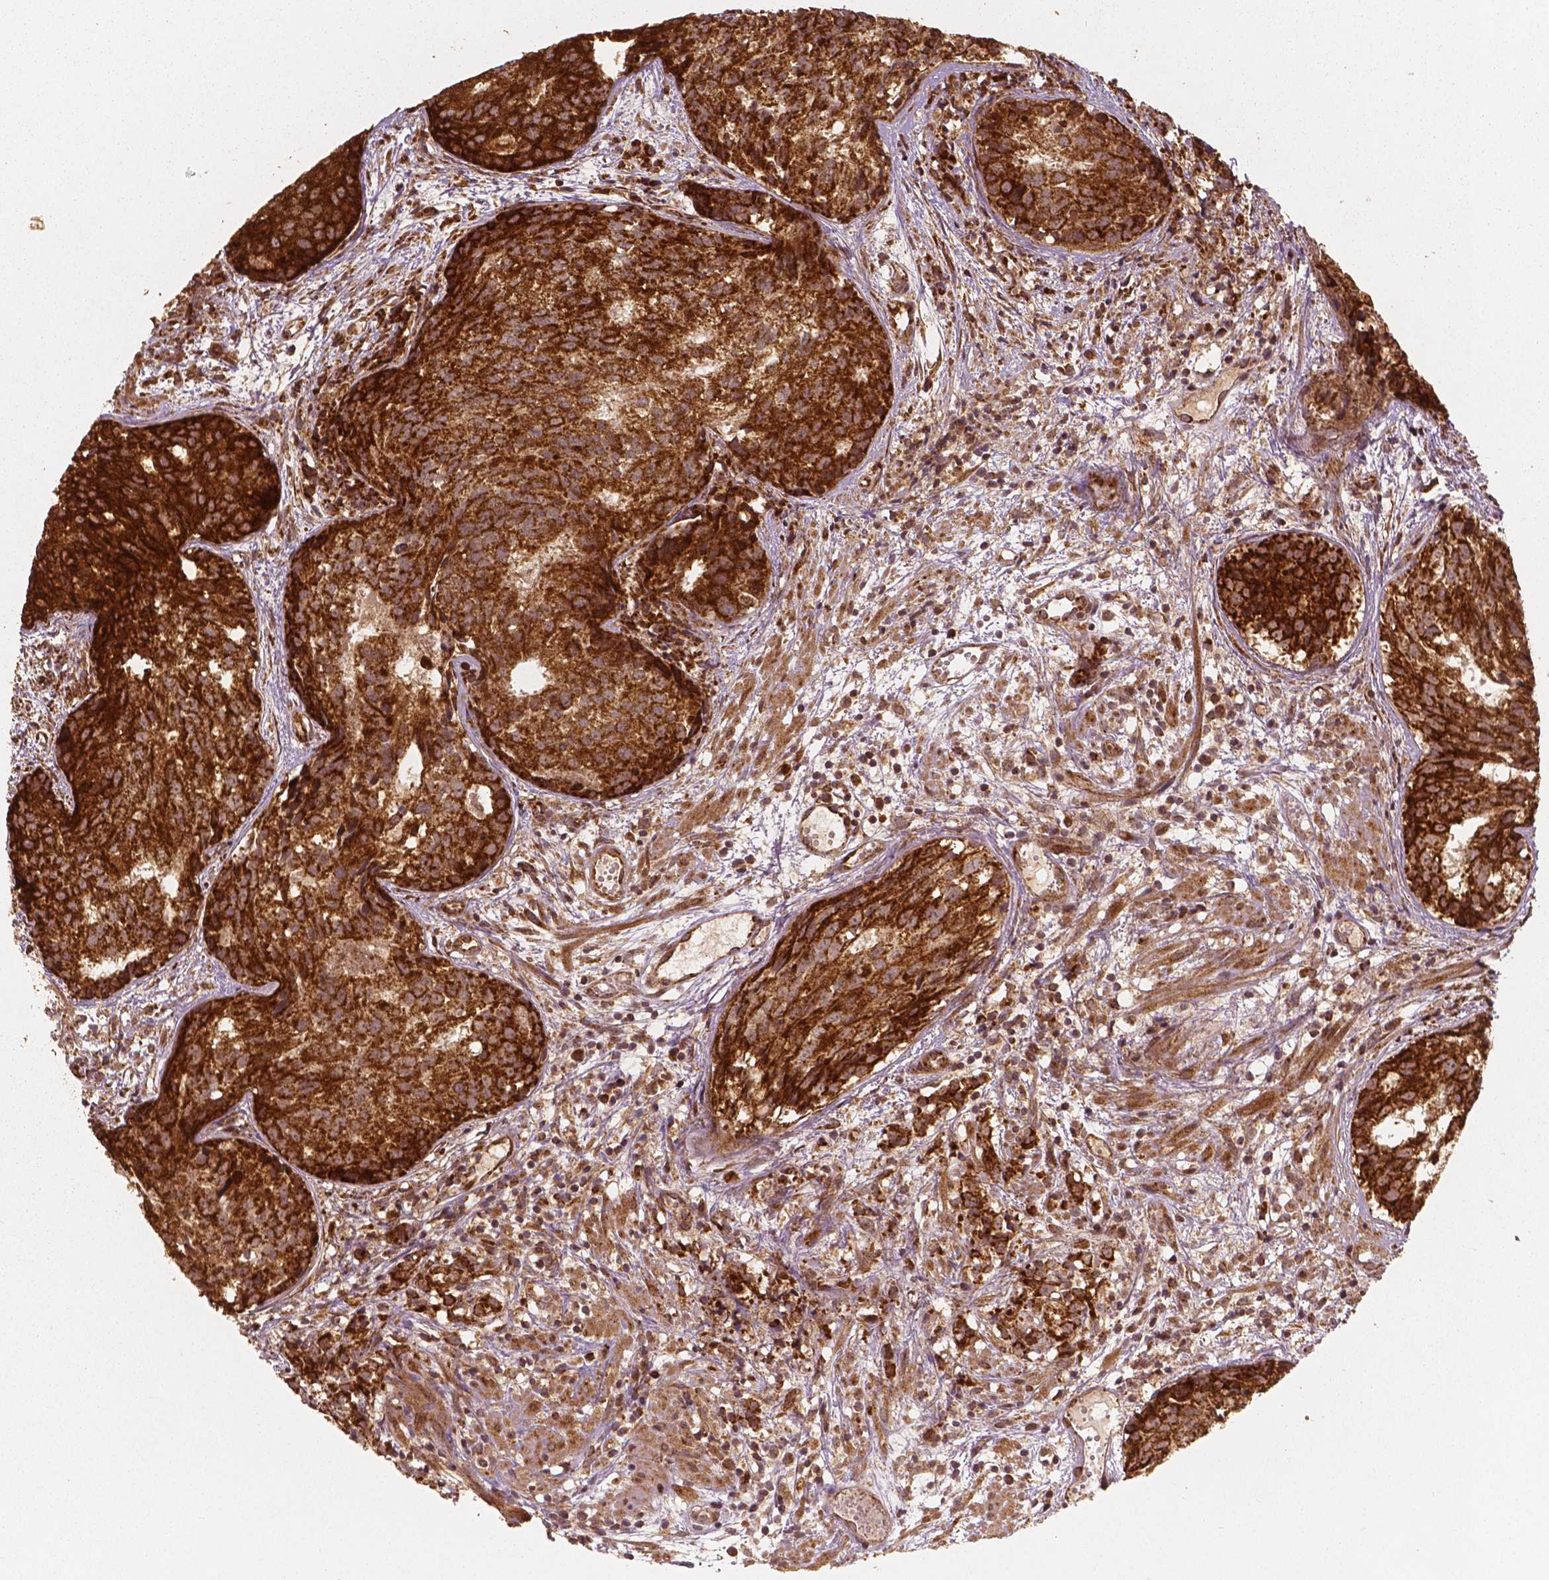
{"staining": {"intensity": "strong", "quantity": ">75%", "location": "cytoplasmic/membranous"}, "tissue": "prostate cancer", "cell_type": "Tumor cells", "image_type": "cancer", "snomed": [{"axis": "morphology", "description": "Adenocarcinoma, High grade"}, {"axis": "topography", "description": "Prostate"}], "caption": "Immunohistochemical staining of human prostate cancer (high-grade adenocarcinoma) shows strong cytoplasmic/membranous protein staining in approximately >75% of tumor cells.", "gene": "PGAM5", "patient": {"sex": "male", "age": 58}}